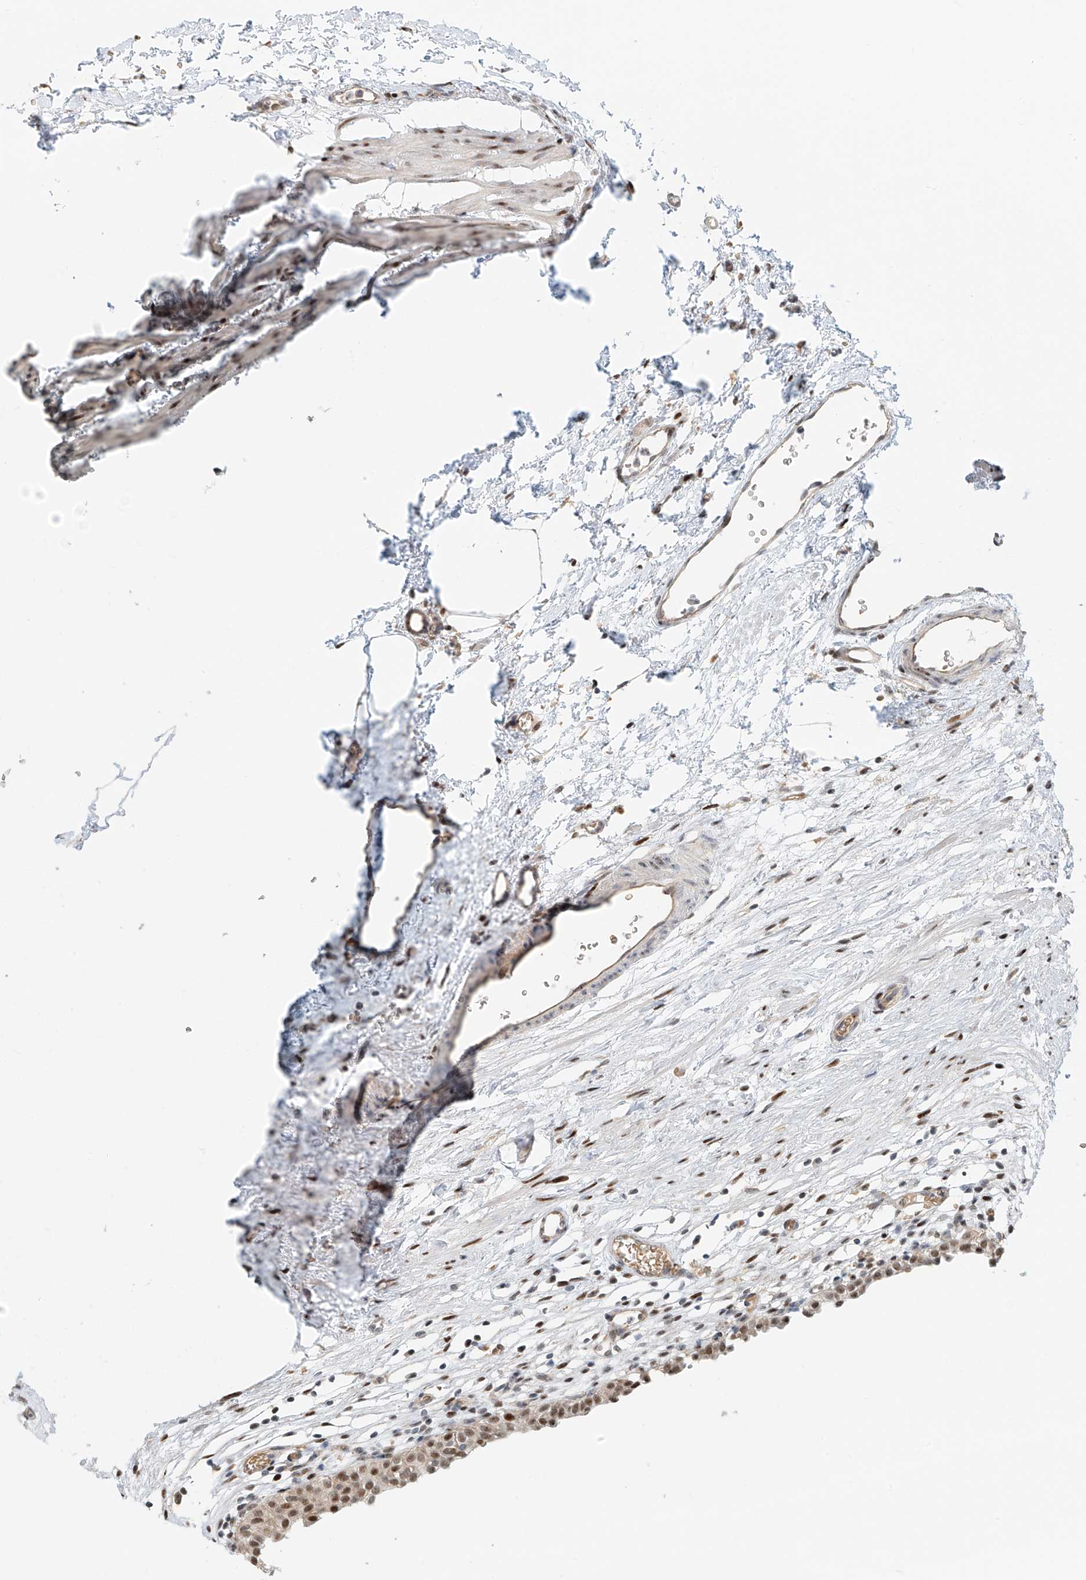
{"staining": {"intensity": "strong", "quantity": ">75%", "location": "nuclear"}, "tissue": "urinary bladder", "cell_type": "Urothelial cells", "image_type": "normal", "snomed": [{"axis": "morphology", "description": "Normal tissue, NOS"}, {"axis": "morphology", "description": "Urothelial carcinoma, High grade"}, {"axis": "topography", "description": "Urinary bladder"}], "caption": "IHC (DAB (3,3'-diaminobenzidine)) staining of normal human urinary bladder reveals strong nuclear protein expression in about >75% of urothelial cells.", "gene": "ZNF514", "patient": {"sex": "female", "age": 60}}